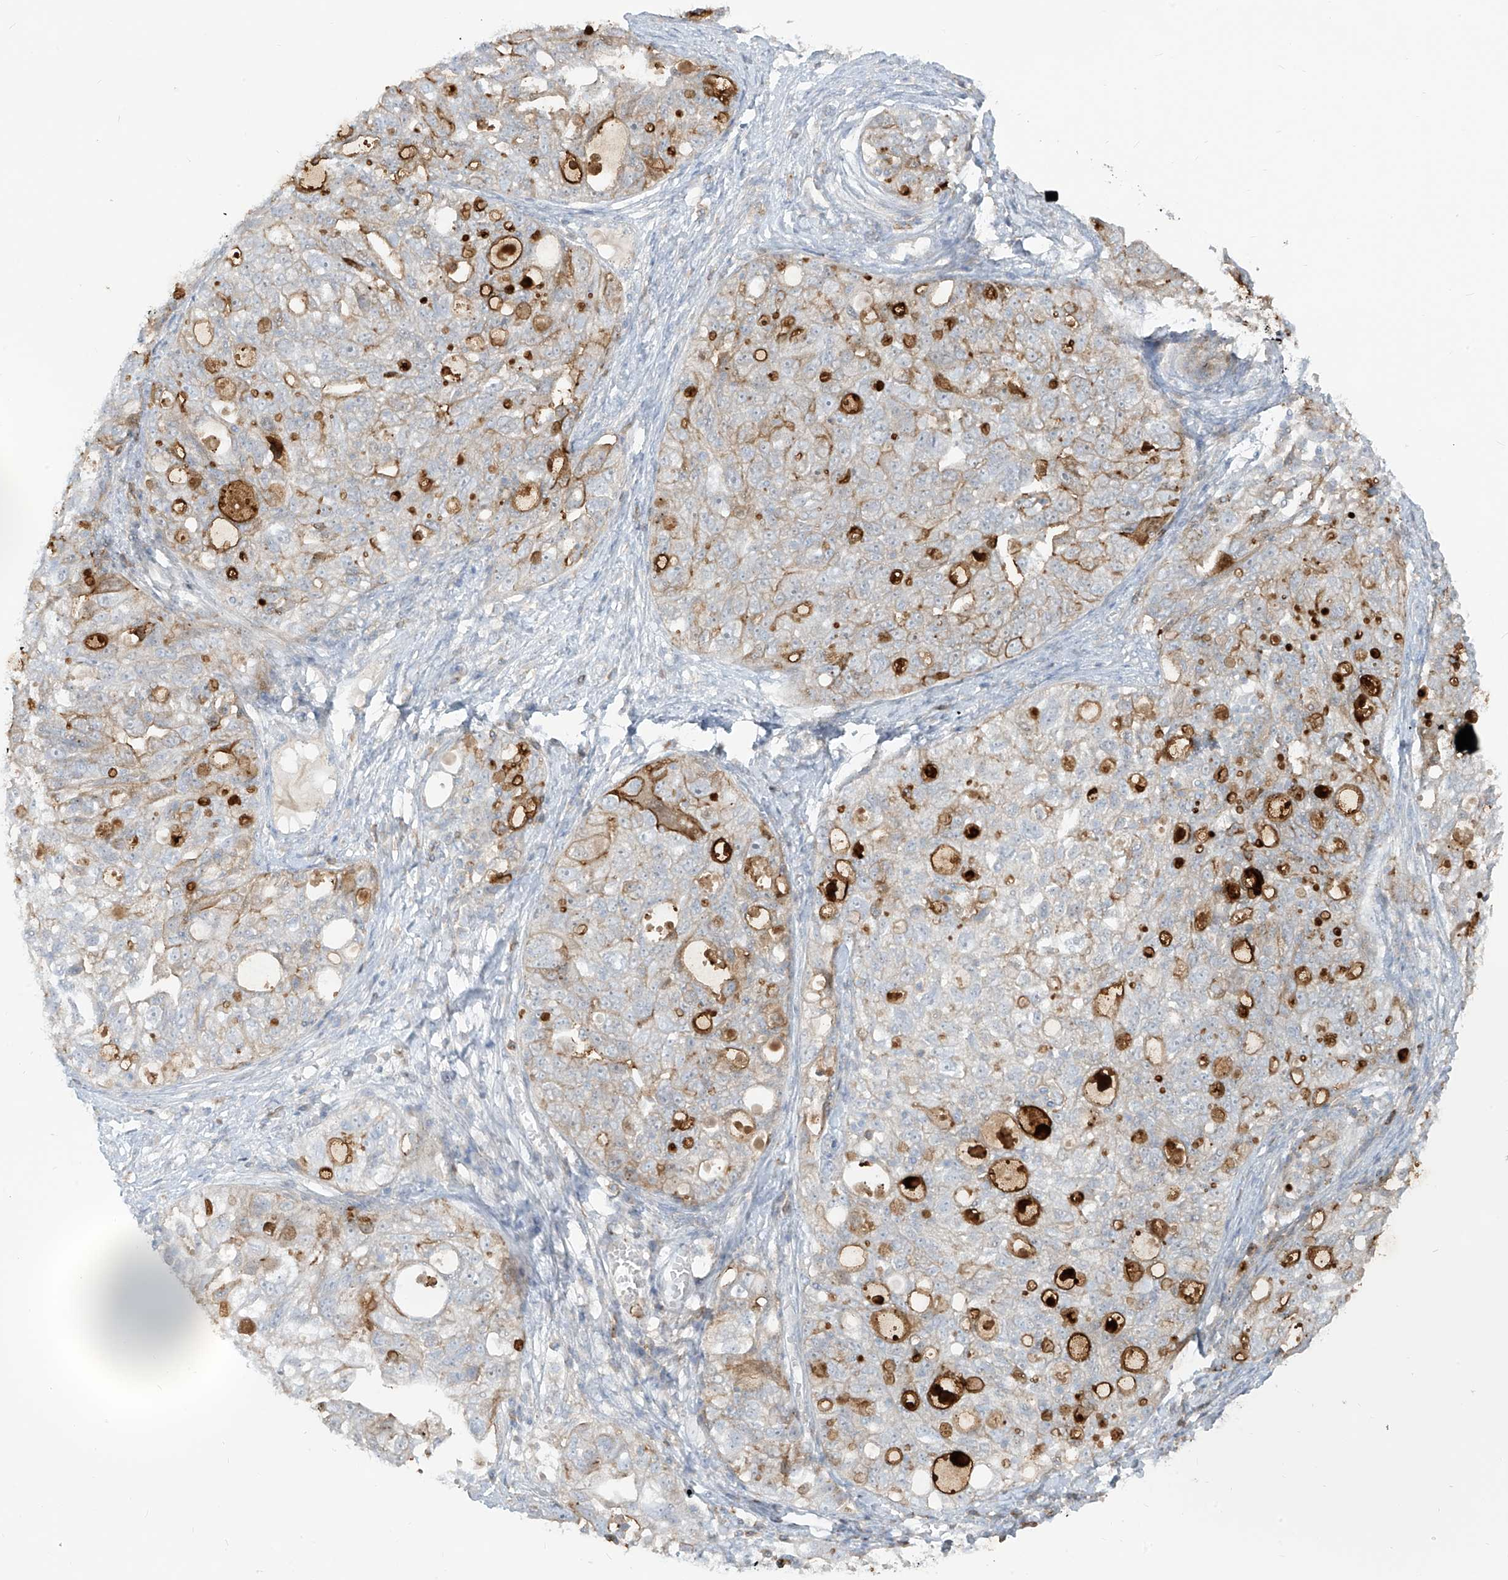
{"staining": {"intensity": "moderate", "quantity": "<25%", "location": "cytoplasmic/membranous"}, "tissue": "ovarian cancer", "cell_type": "Tumor cells", "image_type": "cancer", "snomed": [{"axis": "morphology", "description": "Carcinoma, NOS"}, {"axis": "morphology", "description": "Cystadenocarcinoma, serous, NOS"}, {"axis": "topography", "description": "Ovary"}], "caption": "The image shows immunohistochemical staining of ovarian cancer (serous cystadenocarcinoma). There is moderate cytoplasmic/membranous positivity is appreciated in about <25% of tumor cells.", "gene": "NOTO", "patient": {"sex": "female", "age": 69}}